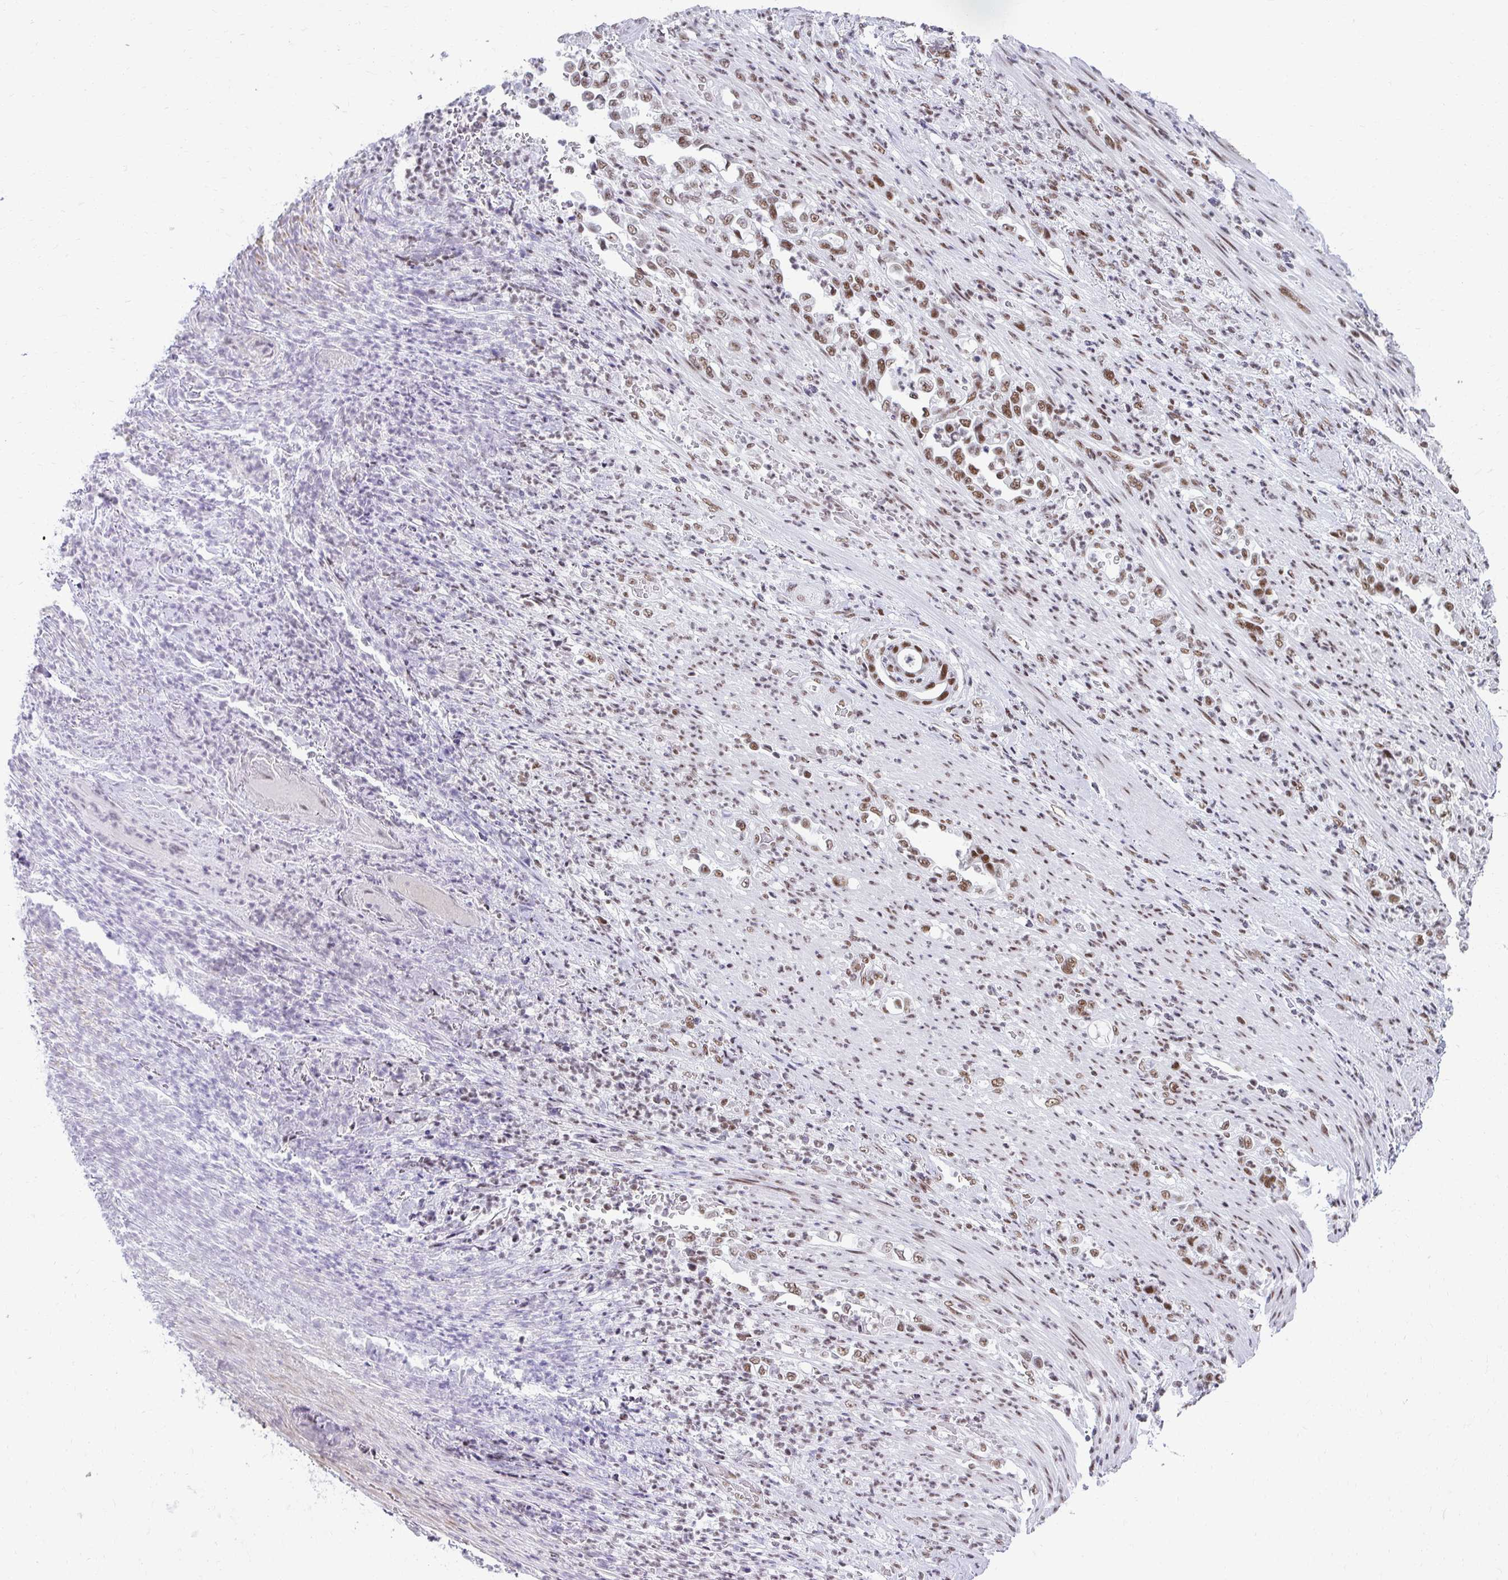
{"staining": {"intensity": "moderate", "quantity": ">75%", "location": "nuclear"}, "tissue": "stomach cancer", "cell_type": "Tumor cells", "image_type": "cancer", "snomed": [{"axis": "morphology", "description": "Normal tissue, NOS"}, {"axis": "morphology", "description": "Adenocarcinoma, NOS"}, {"axis": "topography", "description": "Stomach"}], "caption": "Brown immunohistochemical staining in adenocarcinoma (stomach) shows moderate nuclear staining in approximately >75% of tumor cells. (DAB IHC with brightfield microscopy, high magnification).", "gene": "CREBBP", "patient": {"sex": "female", "age": 79}}